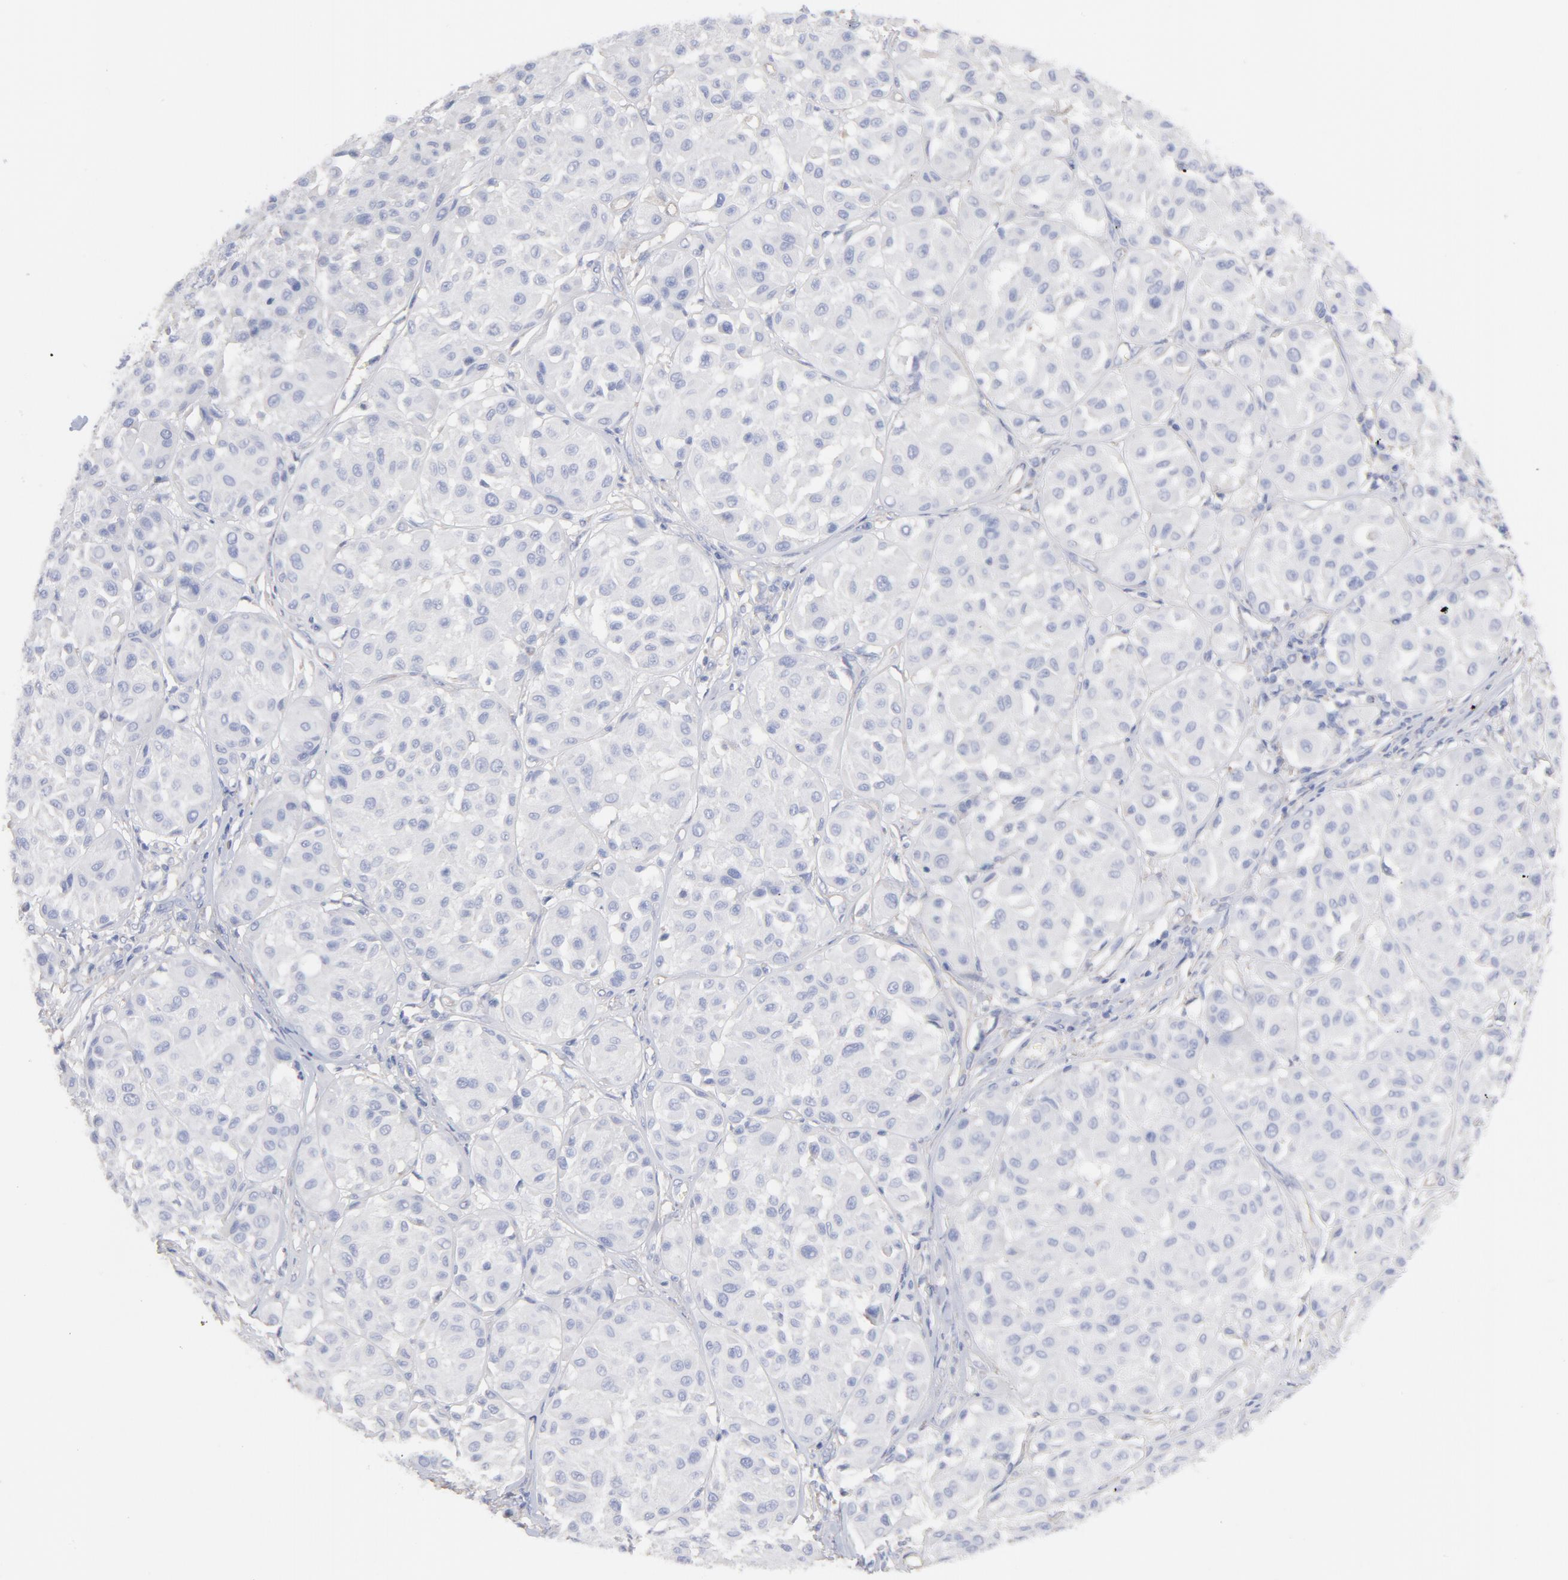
{"staining": {"intensity": "weak", "quantity": ">75%", "location": "cytoplasmic/membranous"}, "tissue": "melanoma", "cell_type": "Tumor cells", "image_type": "cancer", "snomed": [{"axis": "morphology", "description": "Malignant melanoma, Metastatic site"}, {"axis": "topography", "description": "Soft tissue"}], "caption": "A brown stain highlights weak cytoplasmic/membranous expression of a protein in human melanoma tumor cells.", "gene": "MAPRE1", "patient": {"sex": "male", "age": 41}}